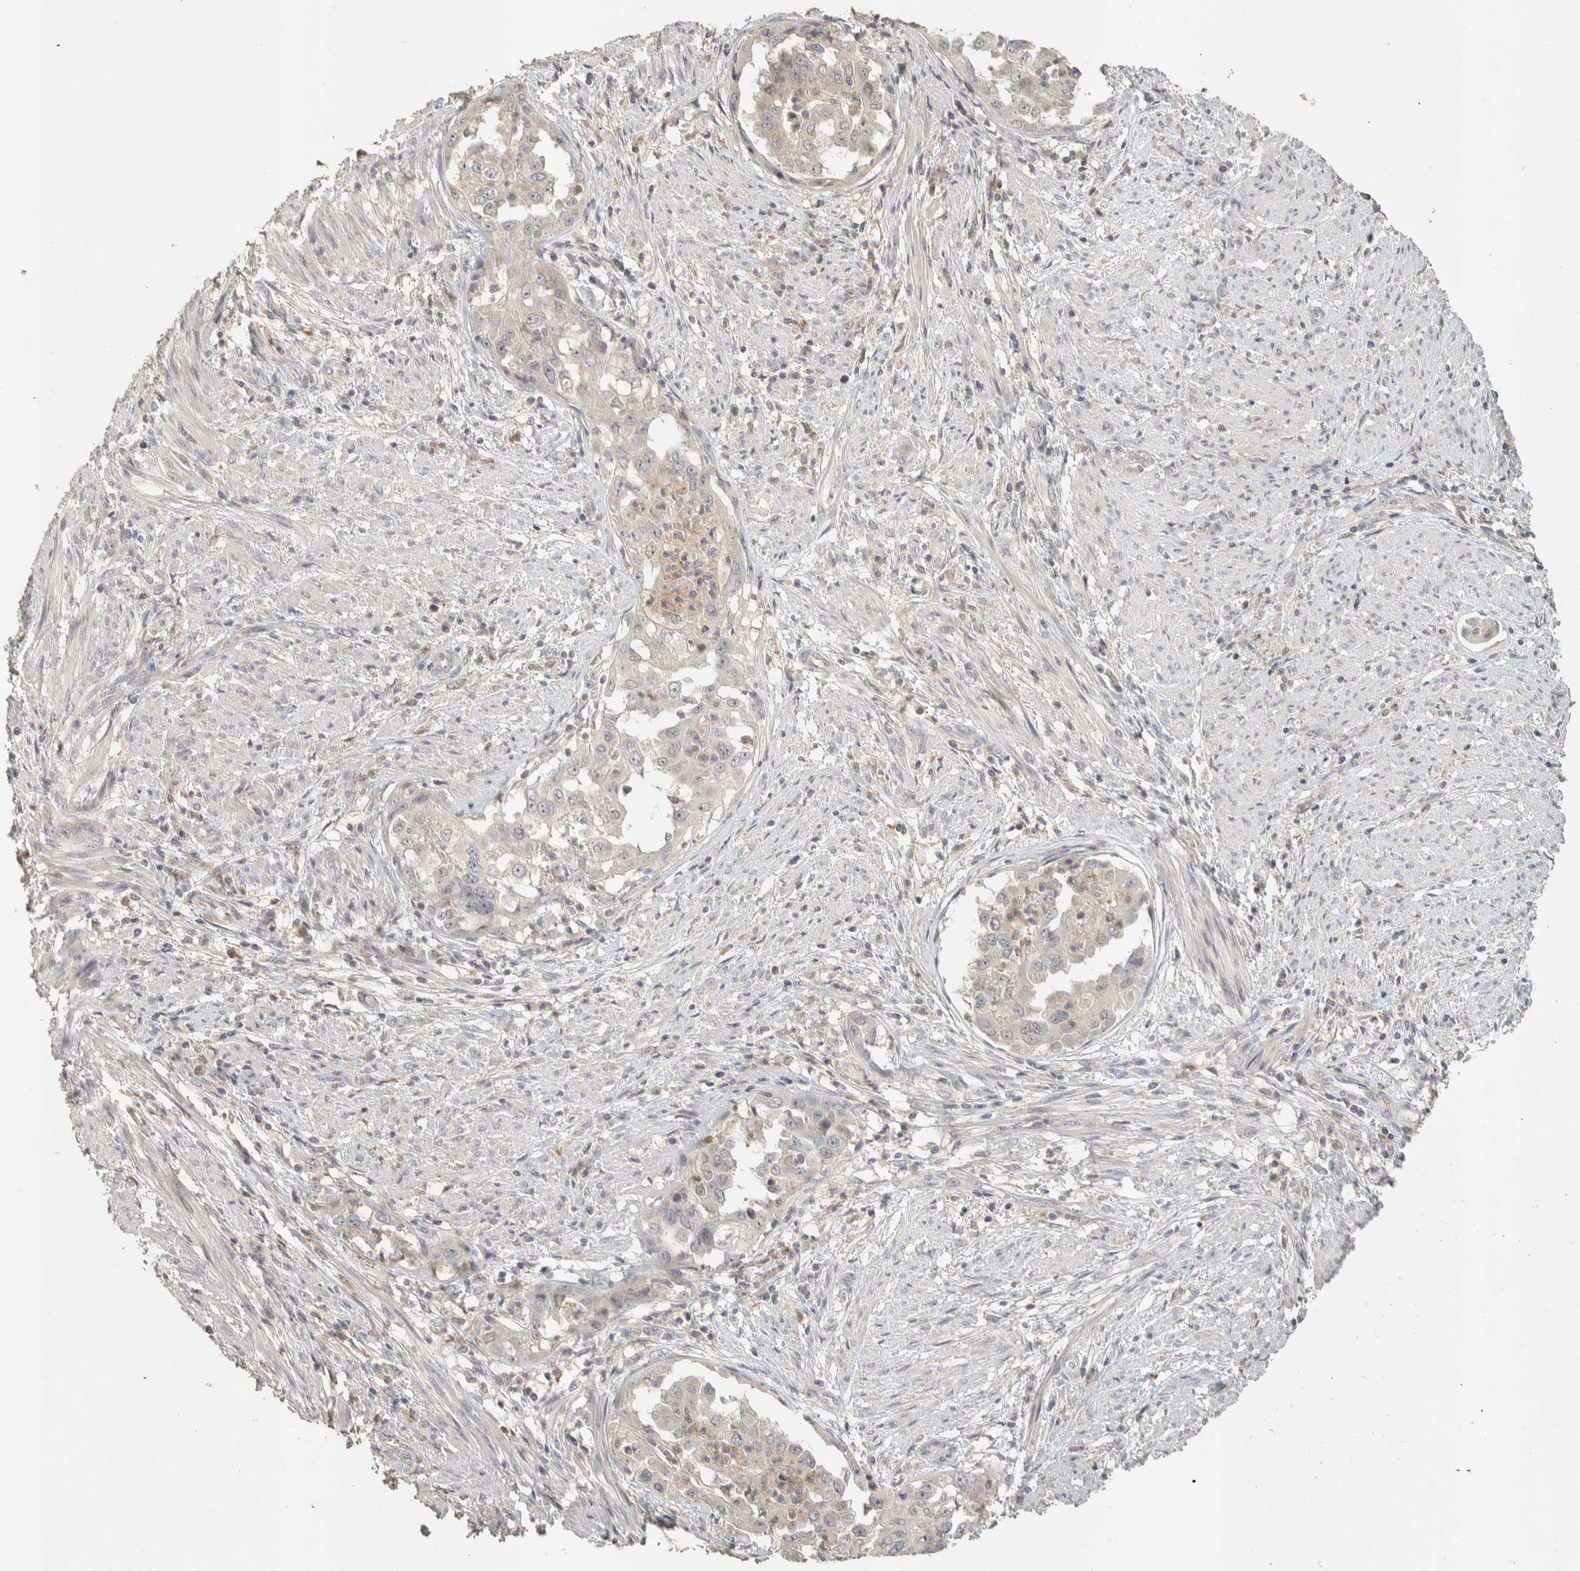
{"staining": {"intensity": "negative", "quantity": "none", "location": "none"}, "tissue": "endometrial cancer", "cell_type": "Tumor cells", "image_type": "cancer", "snomed": [{"axis": "morphology", "description": "Adenocarcinoma, NOS"}, {"axis": "topography", "description": "Endometrium"}], "caption": "A histopathology image of human endometrial cancer (adenocarcinoma) is negative for staining in tumor cells.", "gene": "ITPA", "patient": {"sex": "female", "age": 85}}